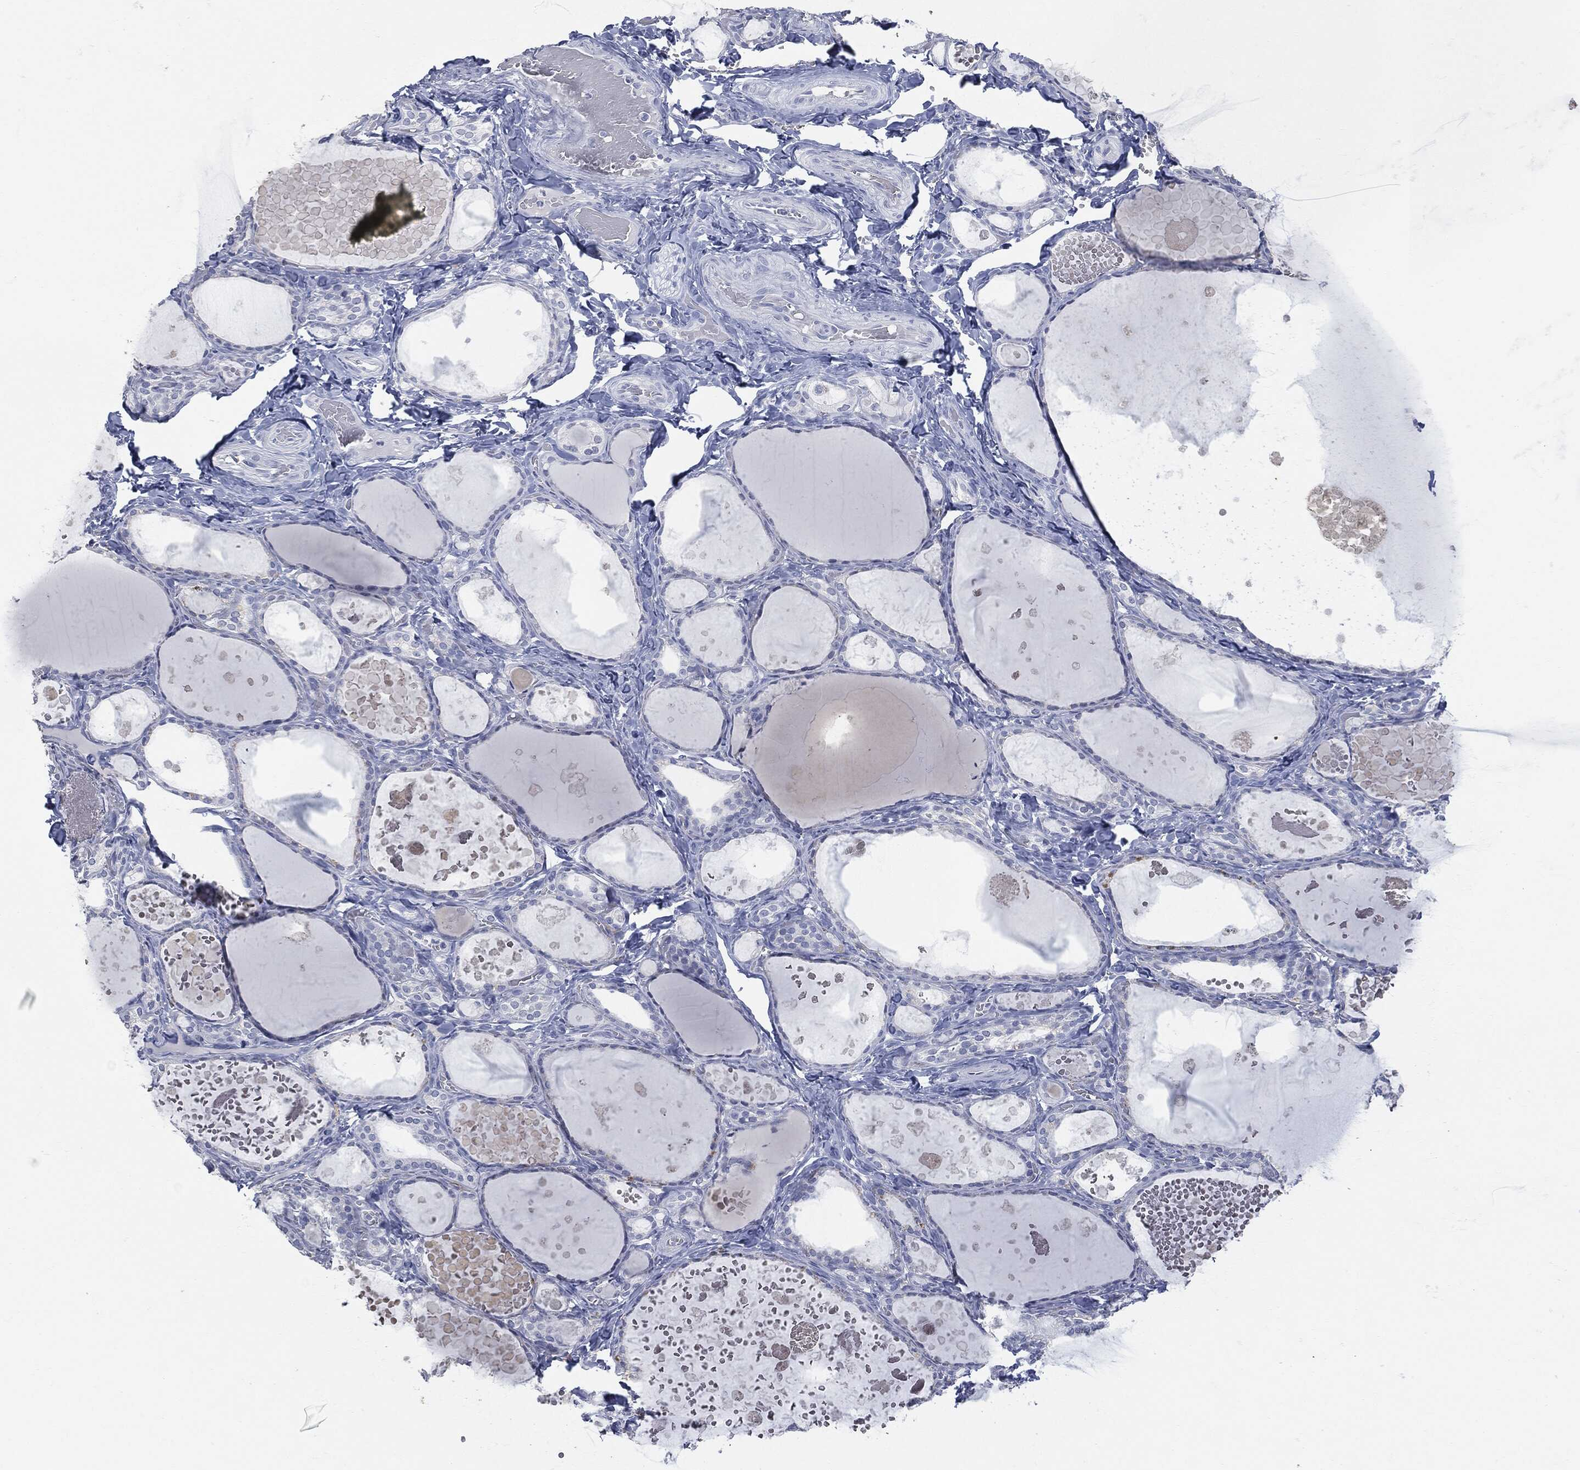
{"staining": {"intensity": "negative", "quantity": "none", "location": "none"}, "tissue": "thyroid gland", "cell_type": "Glandular cells", "image_type": "normal", "snomed": [{"axis": "morphology", "description": "Normal tissue, NOS"}, {"axis": "topography", "description": "Thyroid gland"}], "caption": "High magnification brightfield microscopy of unremarkable thyroid gland stained with DAB (brown) and counterstained with hematoxylin (blue): glandular cells show no significant staining.", "gene": "UBE2C", "patient": {"sex": "female", "age": 56}}